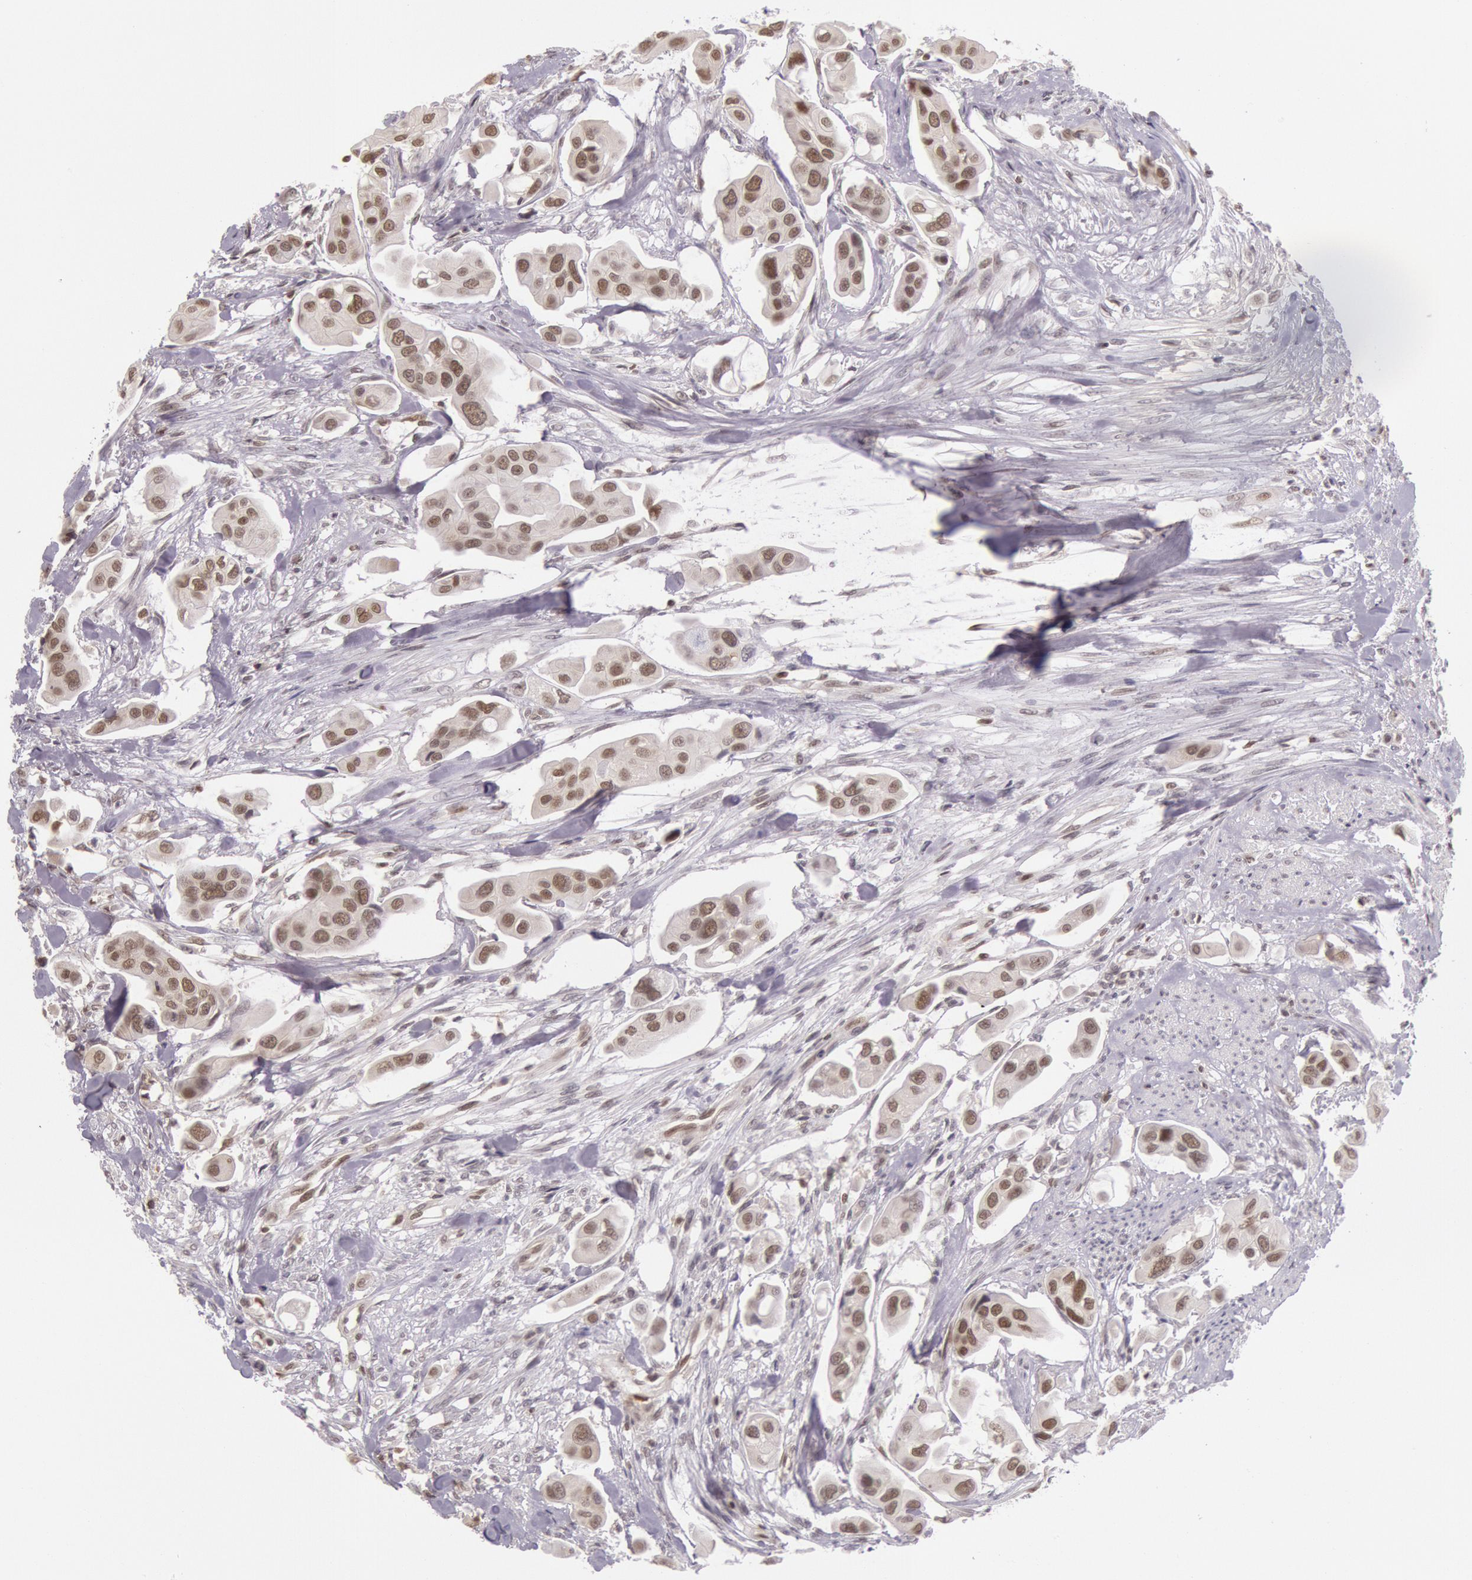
{"staining": {"intensity": "moderate", "quantity": ">75%", "location": "nuclear"}, "tissue": "urothelial cancer", "cell_type": "Tumor cells", "image_type": "cancer", "snomed": [{"axis": "morphology", "description": "Adenocarcinoma, NOS"}, {"axis": "topography", "description": "Urinary bladder"}], "caption": "Immunohistochemistry micrograph of neoplastic tissue: human urothelial cancer stained using IHC shows medium levels of moderate protein expression localized specifically in the nuclear of tumor cells, appearing as a nuclear brown color.", "gene": "ESS2", "patient": {"sex": "male", "age": 61}}